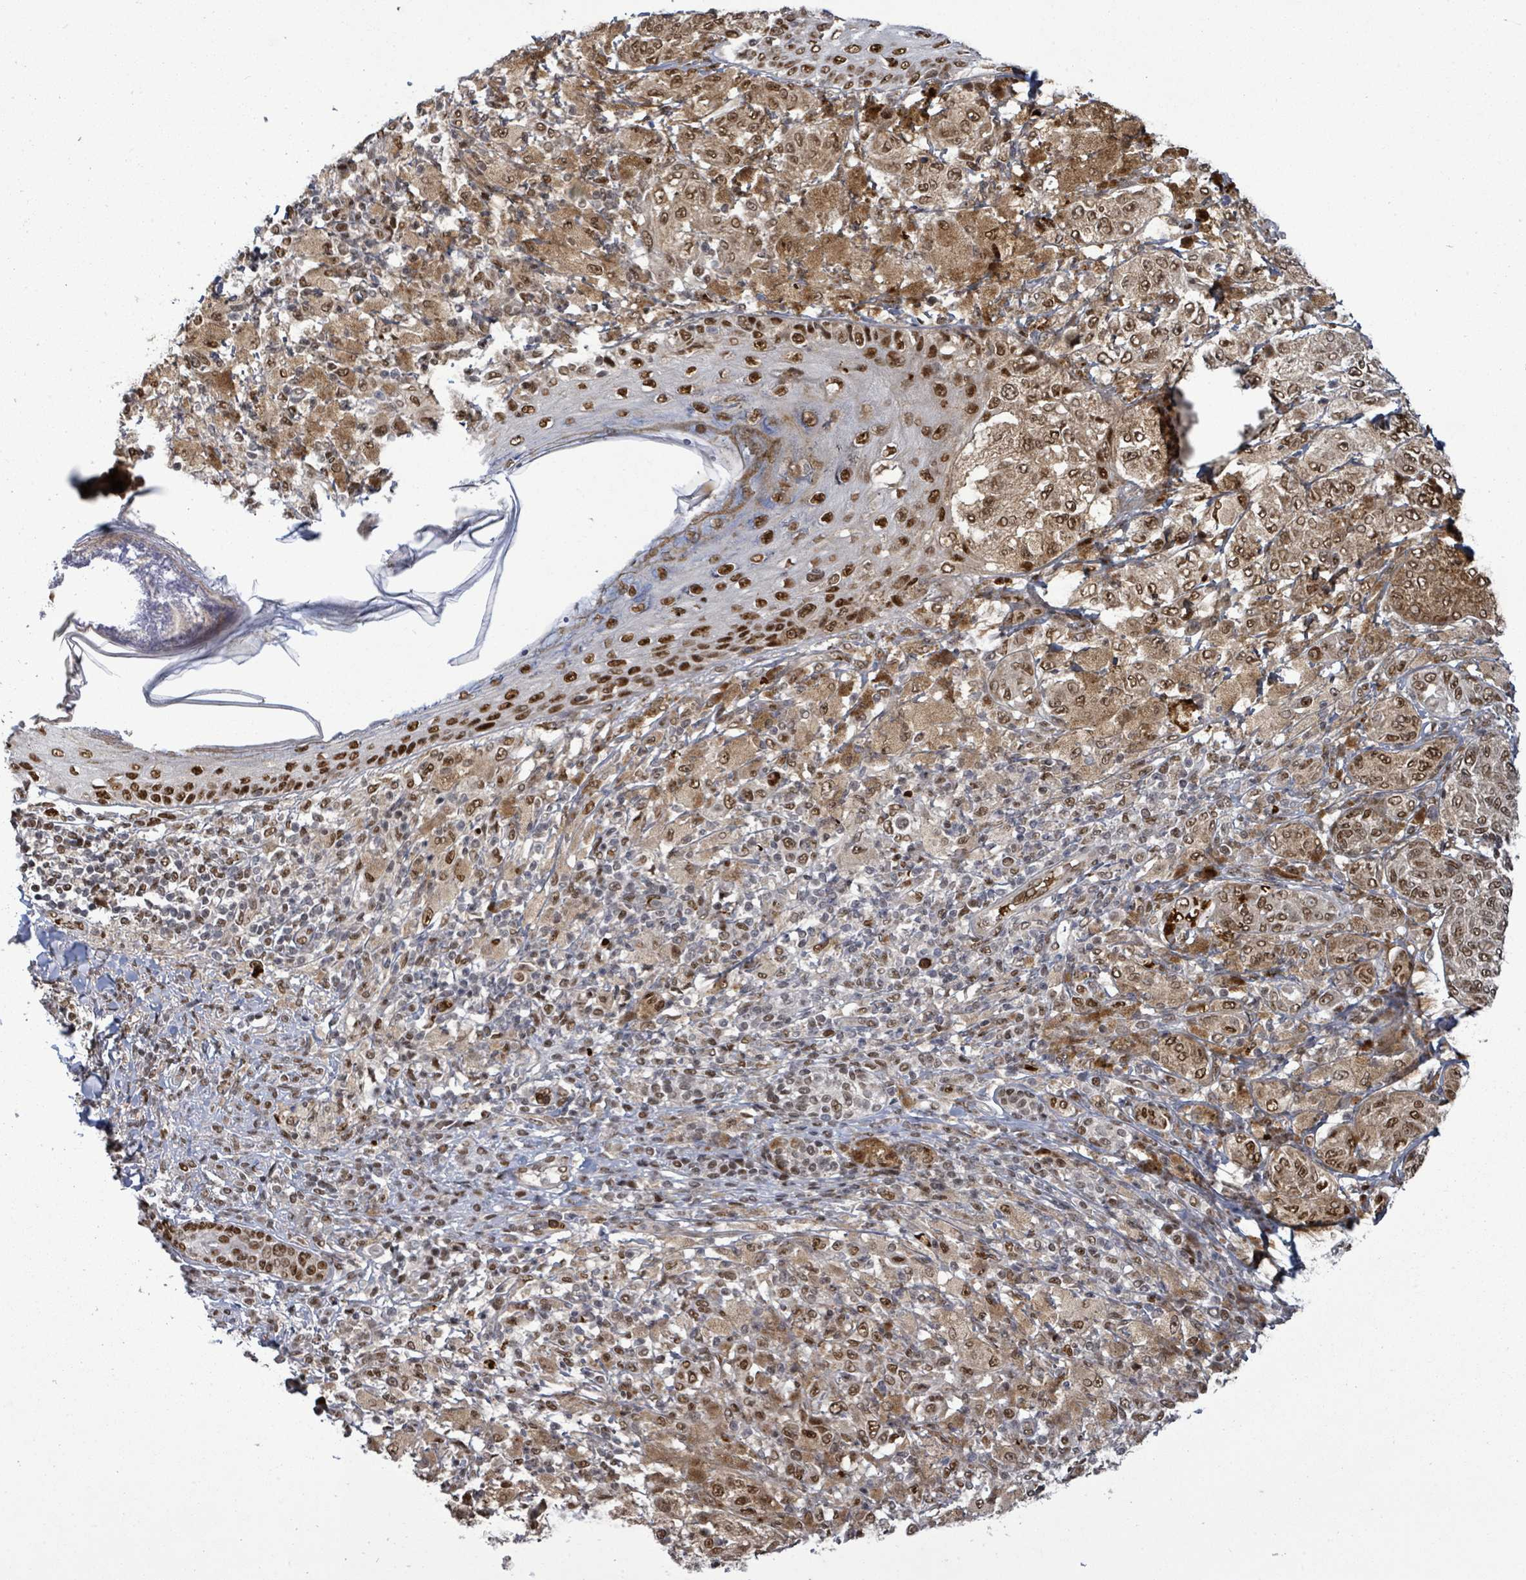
{"staining": {"intensity": "moderate", "quantity": ">75%", "location": "cytoplasmic/membranous,nuclear"}, "tissue": "melanoma", "cell_type": "Tumor cells", "image_type": "cancer", "snomed": [{"axis": "morphology", "description": "Malignant melanoma, NOS"}, {"axis": "topography", "description": "Skin"}], "caption": "Melanoma tissue exhibits moderate cytoplasmic/membranous and nuclear positivity in about >75% of tumor cells (brown staining indicates protein expression, while blue staining denotes nuclei).", "gene": "PATZ1", "patient": {"sex": "male", "age": 42}}